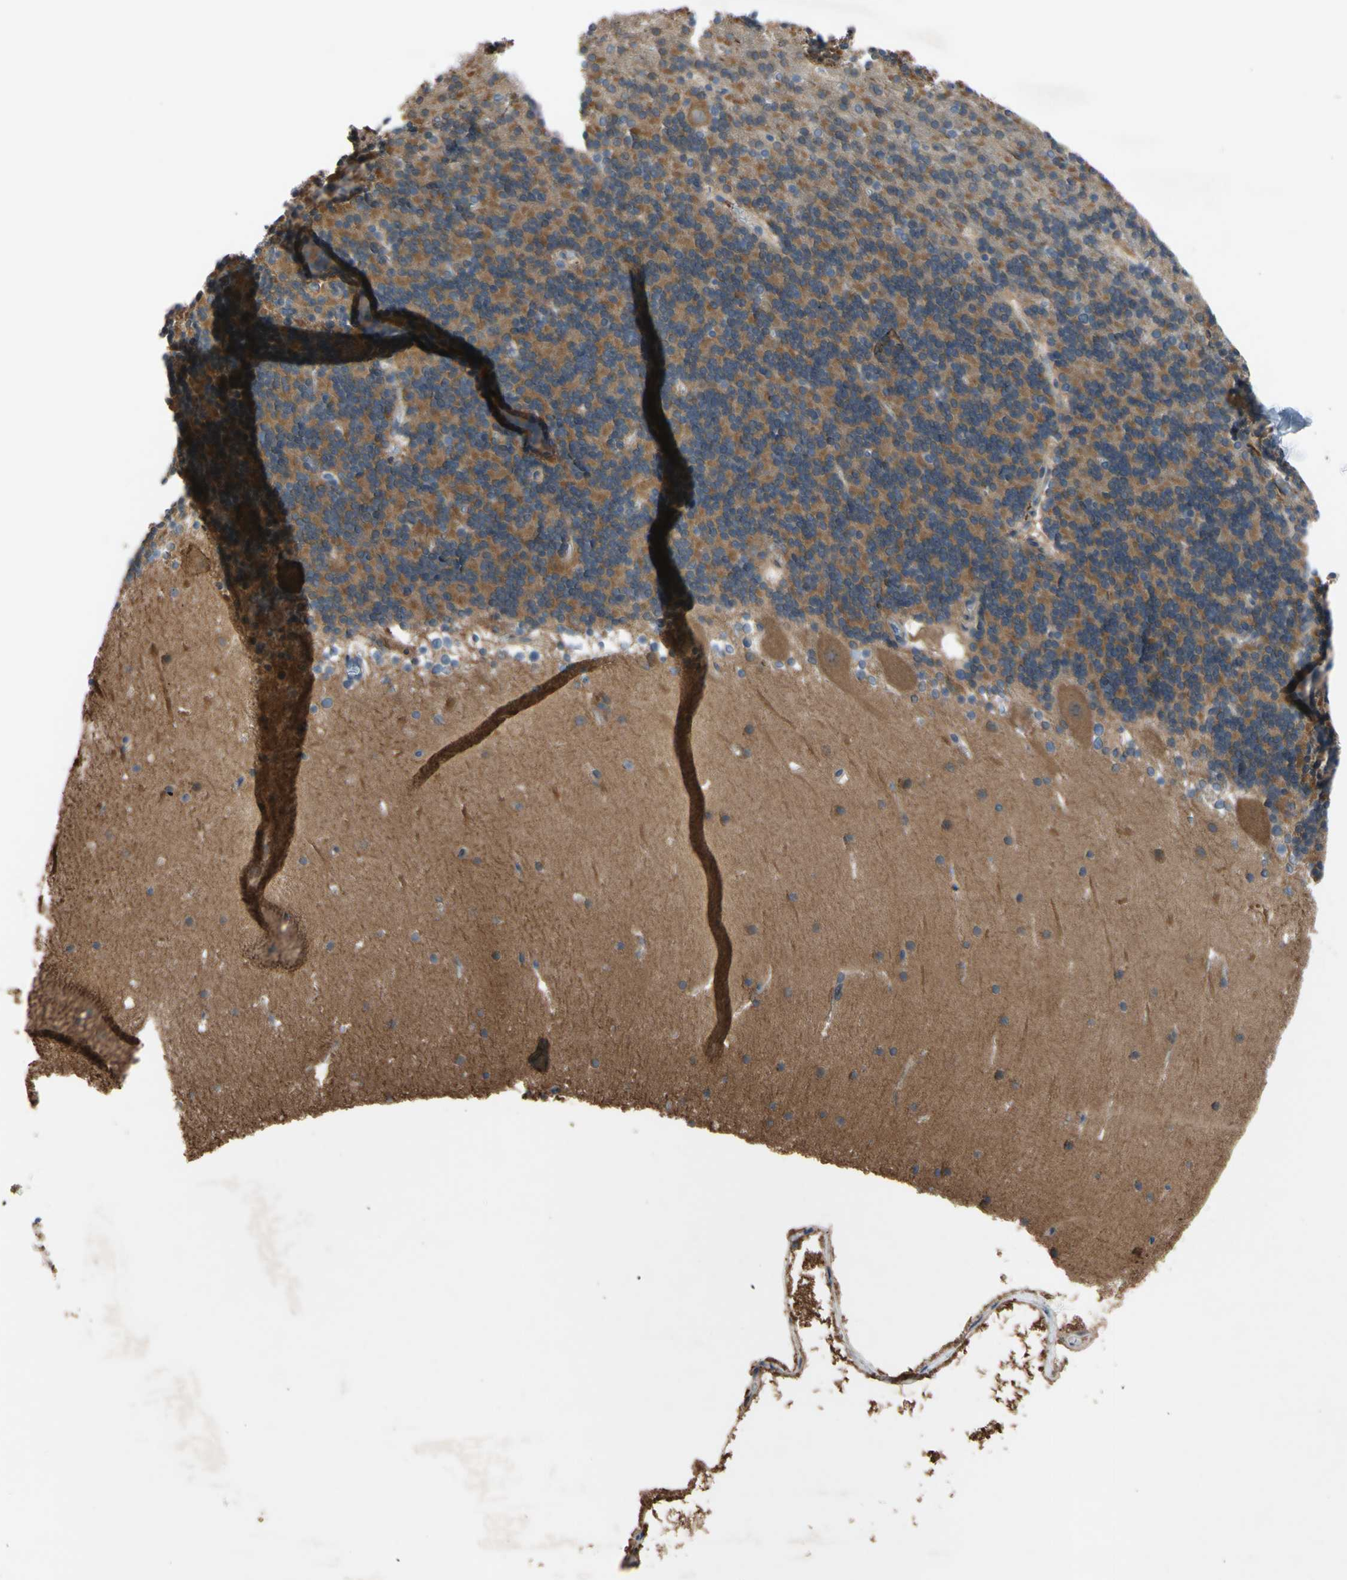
{"staining": {"intensity": "moderate", "quantity": "25%-75%", "location": "cytoplasmic/membranous"}, "tissue": "cerebellum", "cell_type": "Cells in granular layer", "image_type": "normal", "snomed": [{"axis": "morphology", "description": "Normal tissue, NOS"}, {"axis": "topography", "description": "Cerebellum"}], "caption": "Immunohistochemical staining of unremarkable human cerebellum demonstrates medium levels of moderate cytoplasmic/membranous positivity in about 25%-75% of cells in granular layer.", "gene": "SVIL", "patient": {"sex": "male", "age": 45}}